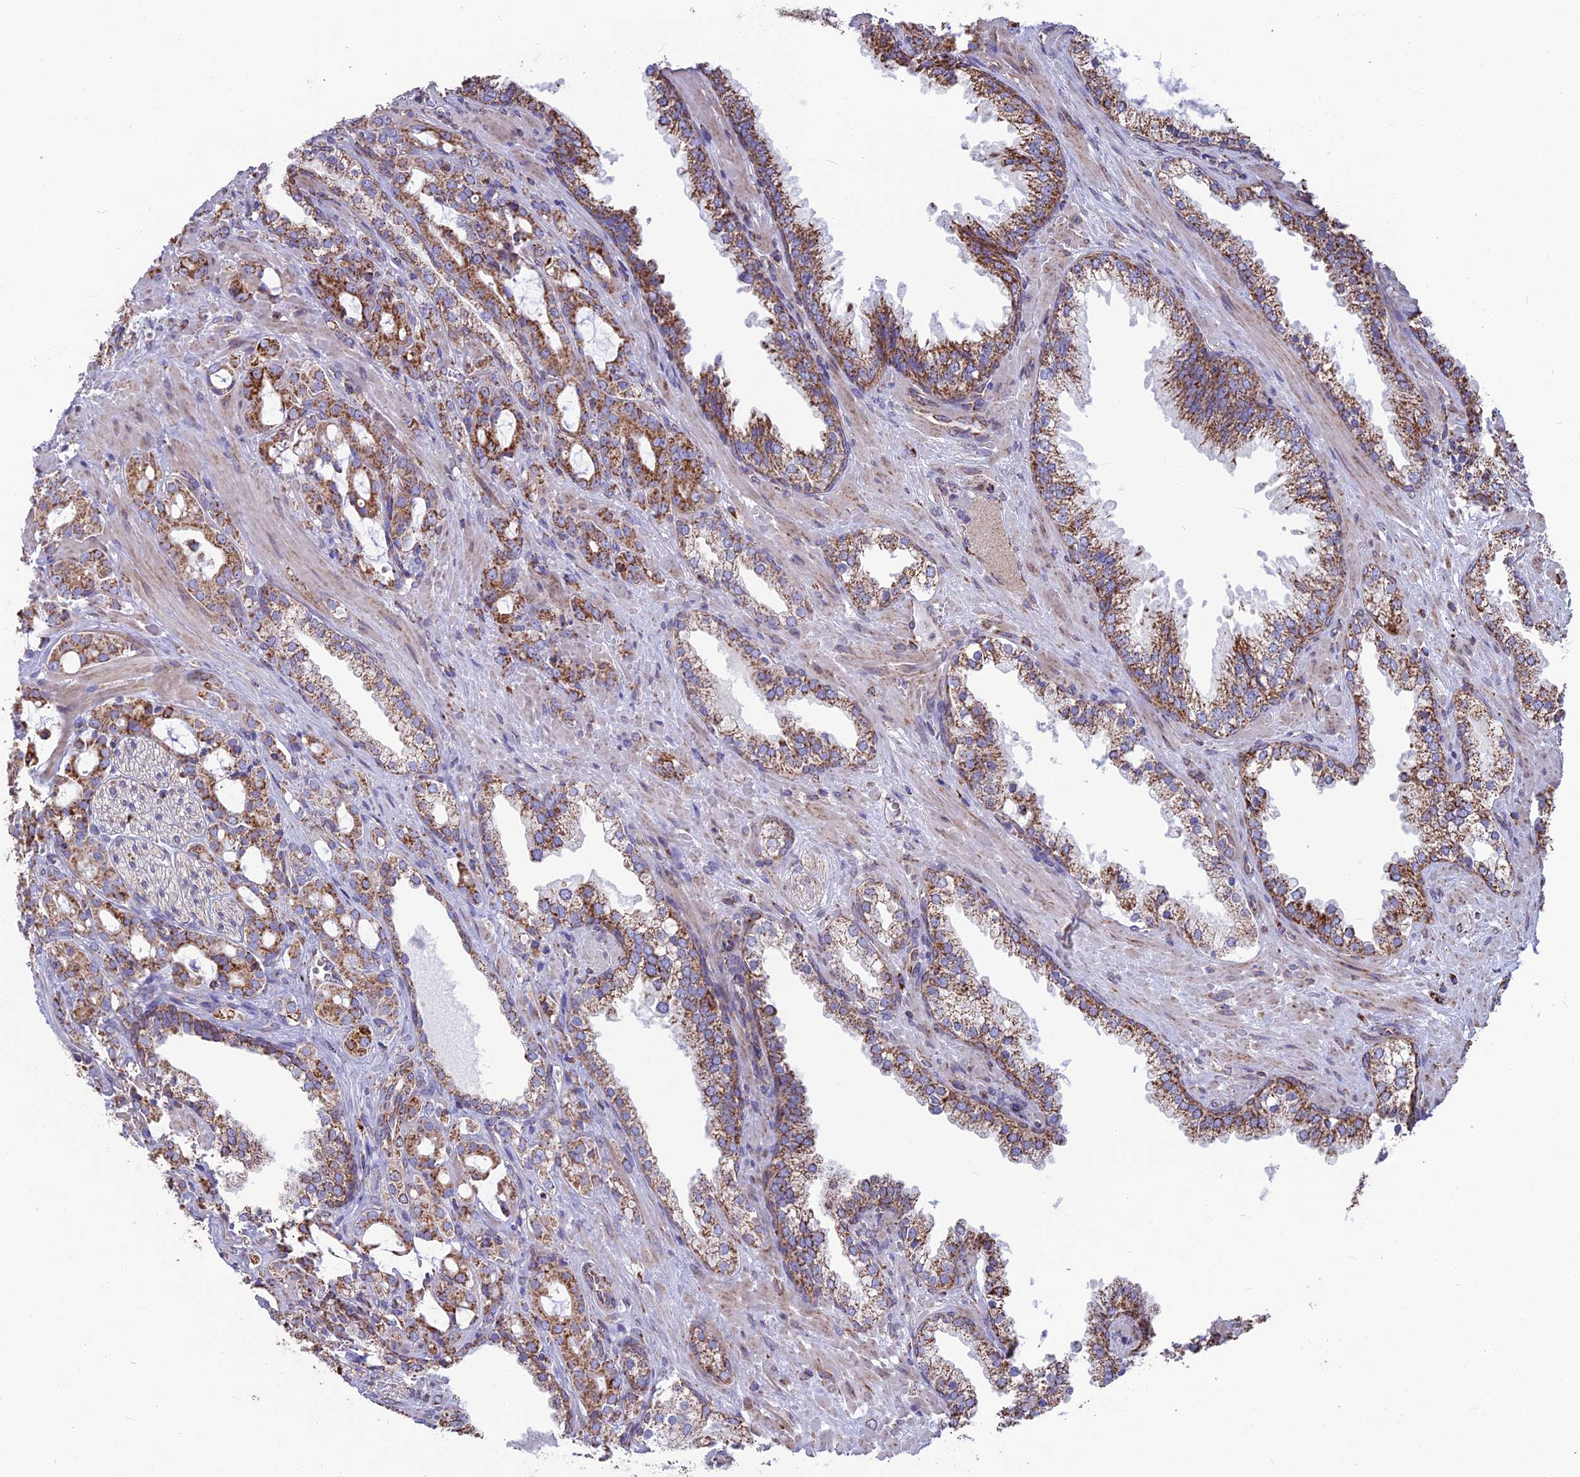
{"staining": {"intensity": "moderate", "quantity": ">75%", "location": "cytoplasmic/membranous"}, "tissue": "prostate cancer", "cell_type": "Tumor cells", "image_type": "cancer", "snomed": [{"axis": "morphology", "description": "Adenocarcinoma, High grade"}, {"axis": "topography", "description": "Prostate"}], "caption": "This micrograph reveals high-grade adenocarcinoma (prostate) stained with IHC to label a protein in brown. The cytoplasmic/membranous of tumor cells show moderate positivity for the protein. Nuclei are counter-stained blue.", "gene": "CS", "patient": {"sex": "male", "age": 72}}